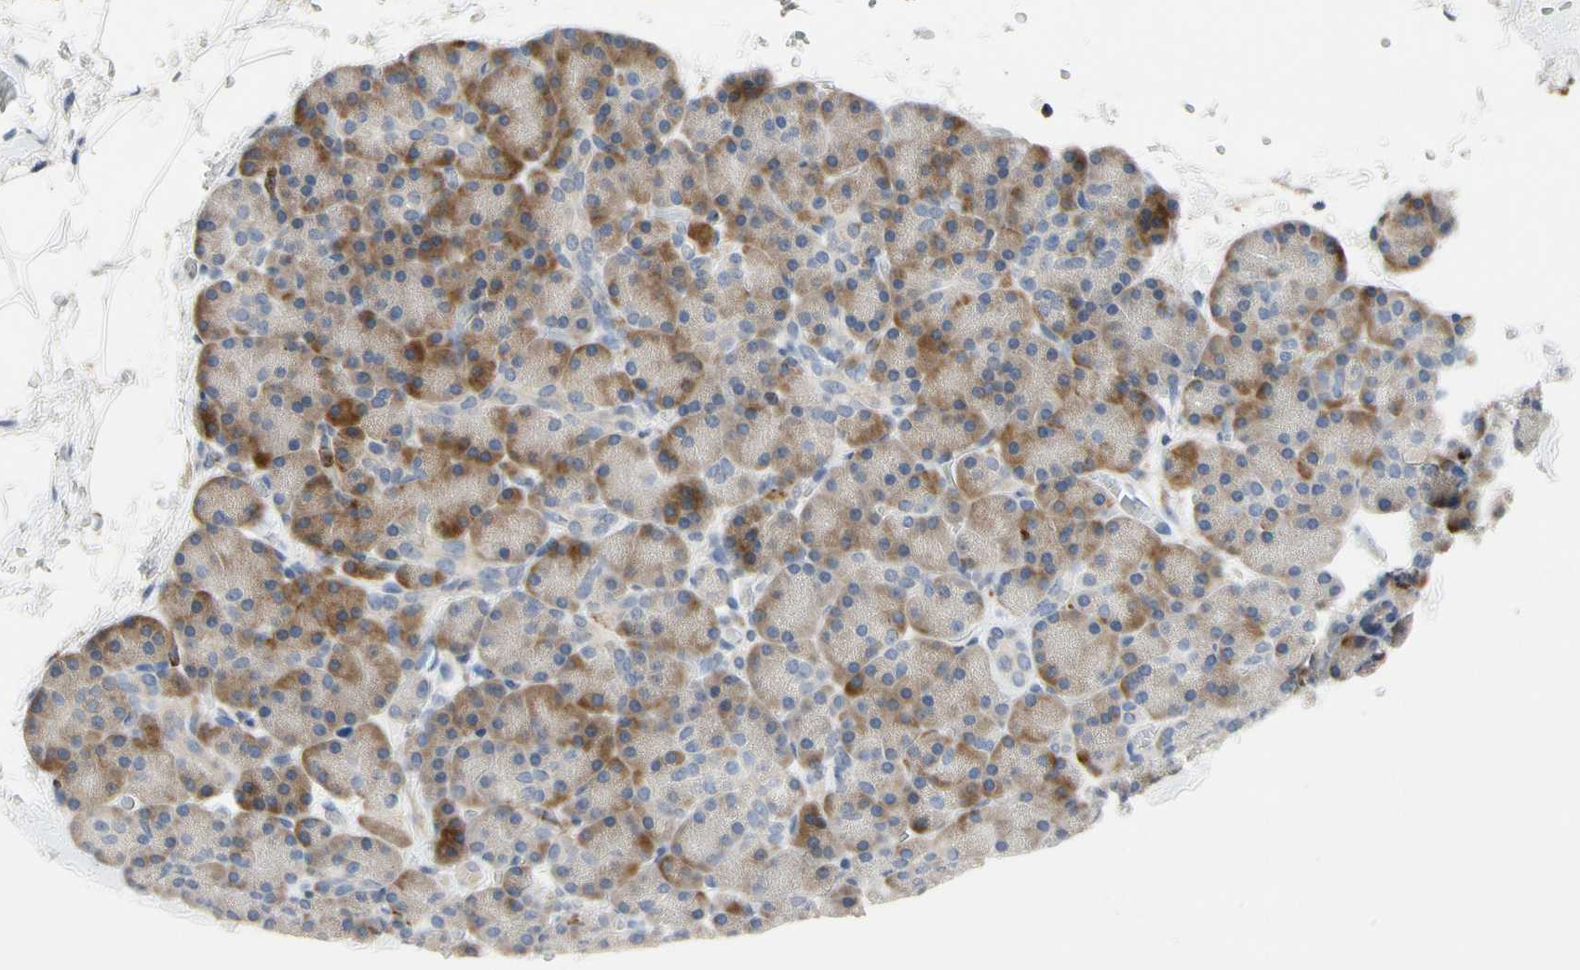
{"staining": {"intensity": "moderate", "quantity": ">75%", "location": "cytoplasmic/membranous"}, "tissue": "pancreas", "cell_type": "Exocrine glandular cells", "image_type": "normal", "snomed": [{"axis": "morphology", "description": "Normal tissue, NOS"}, {"axis": "topography", "description": "Pancreas"}], "caption": "This micrograph displays IHC staining of normal human pancreas, with medium moderate cytoplasmic/membranous expression in approximately >75% of exocrine glandular cells.", "gene": "ADA2", "patient": {"sex": "female", "age": 35}}